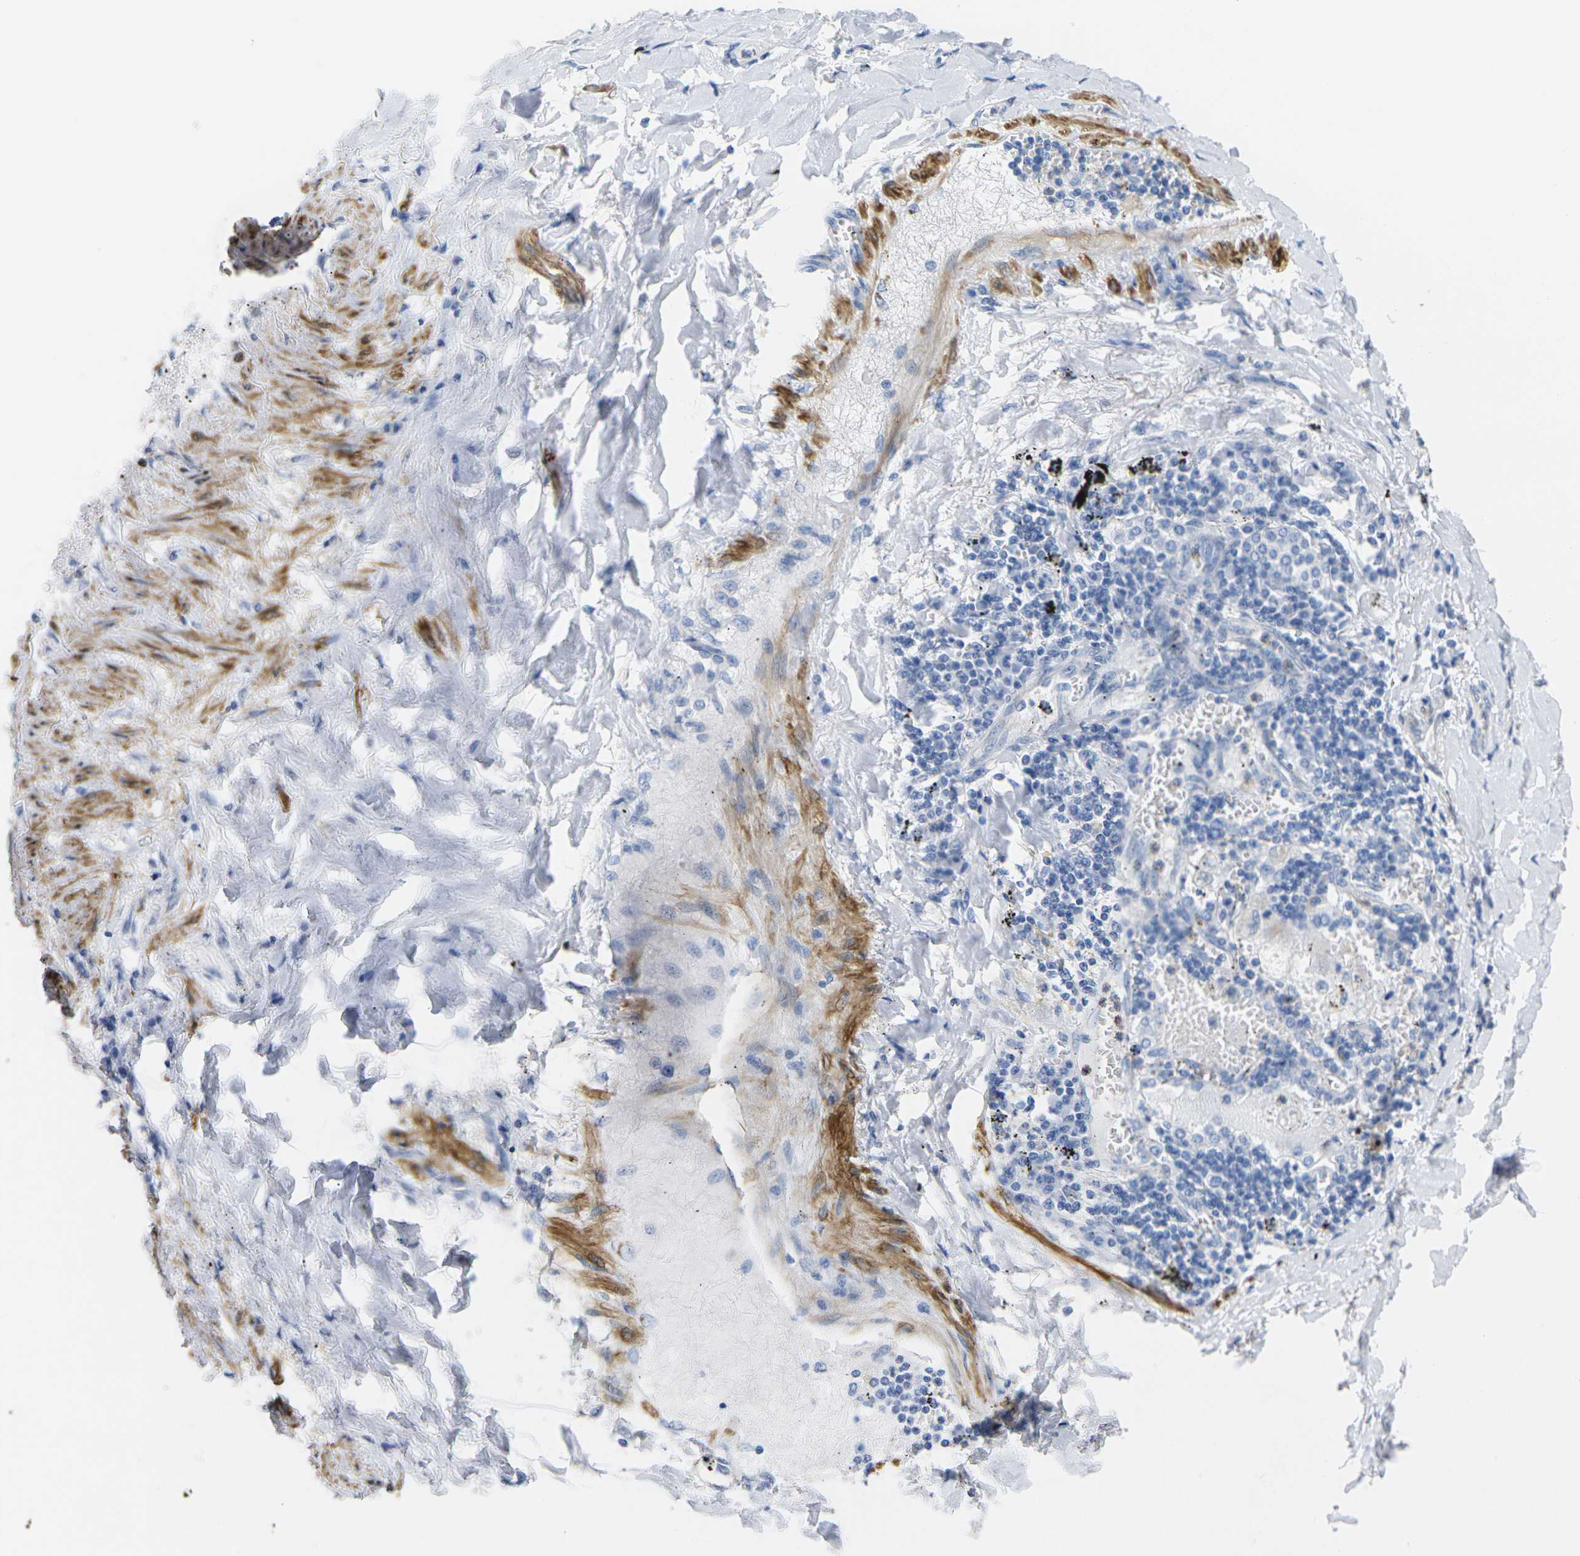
{"staining": {"intensity": "negative", "quantity": "none", "location": "none"}, "tissue": "lung cancer", "cell_type": "Tumor cells", "image_type": "cancer", "snomed": [{"axis": "morphology", "description": "Adenocarcinoma, NOS"}, {"axis": "topography", "description": "Lung"}], "caption": "DAB (3,3'-diaminobenzidine) immunohistochemical staining of lung cancer demonstrates no significant staining in tumor cells. (Stains: DAB (3,3'-diaminobenzidine) immunohistochemistry (IHC) with hematoxylin counter stain, Microscopy: brightfield microscopy at high magnification).", "gene": "CNN1", "patient": {"sex": "male", "age": 49}}